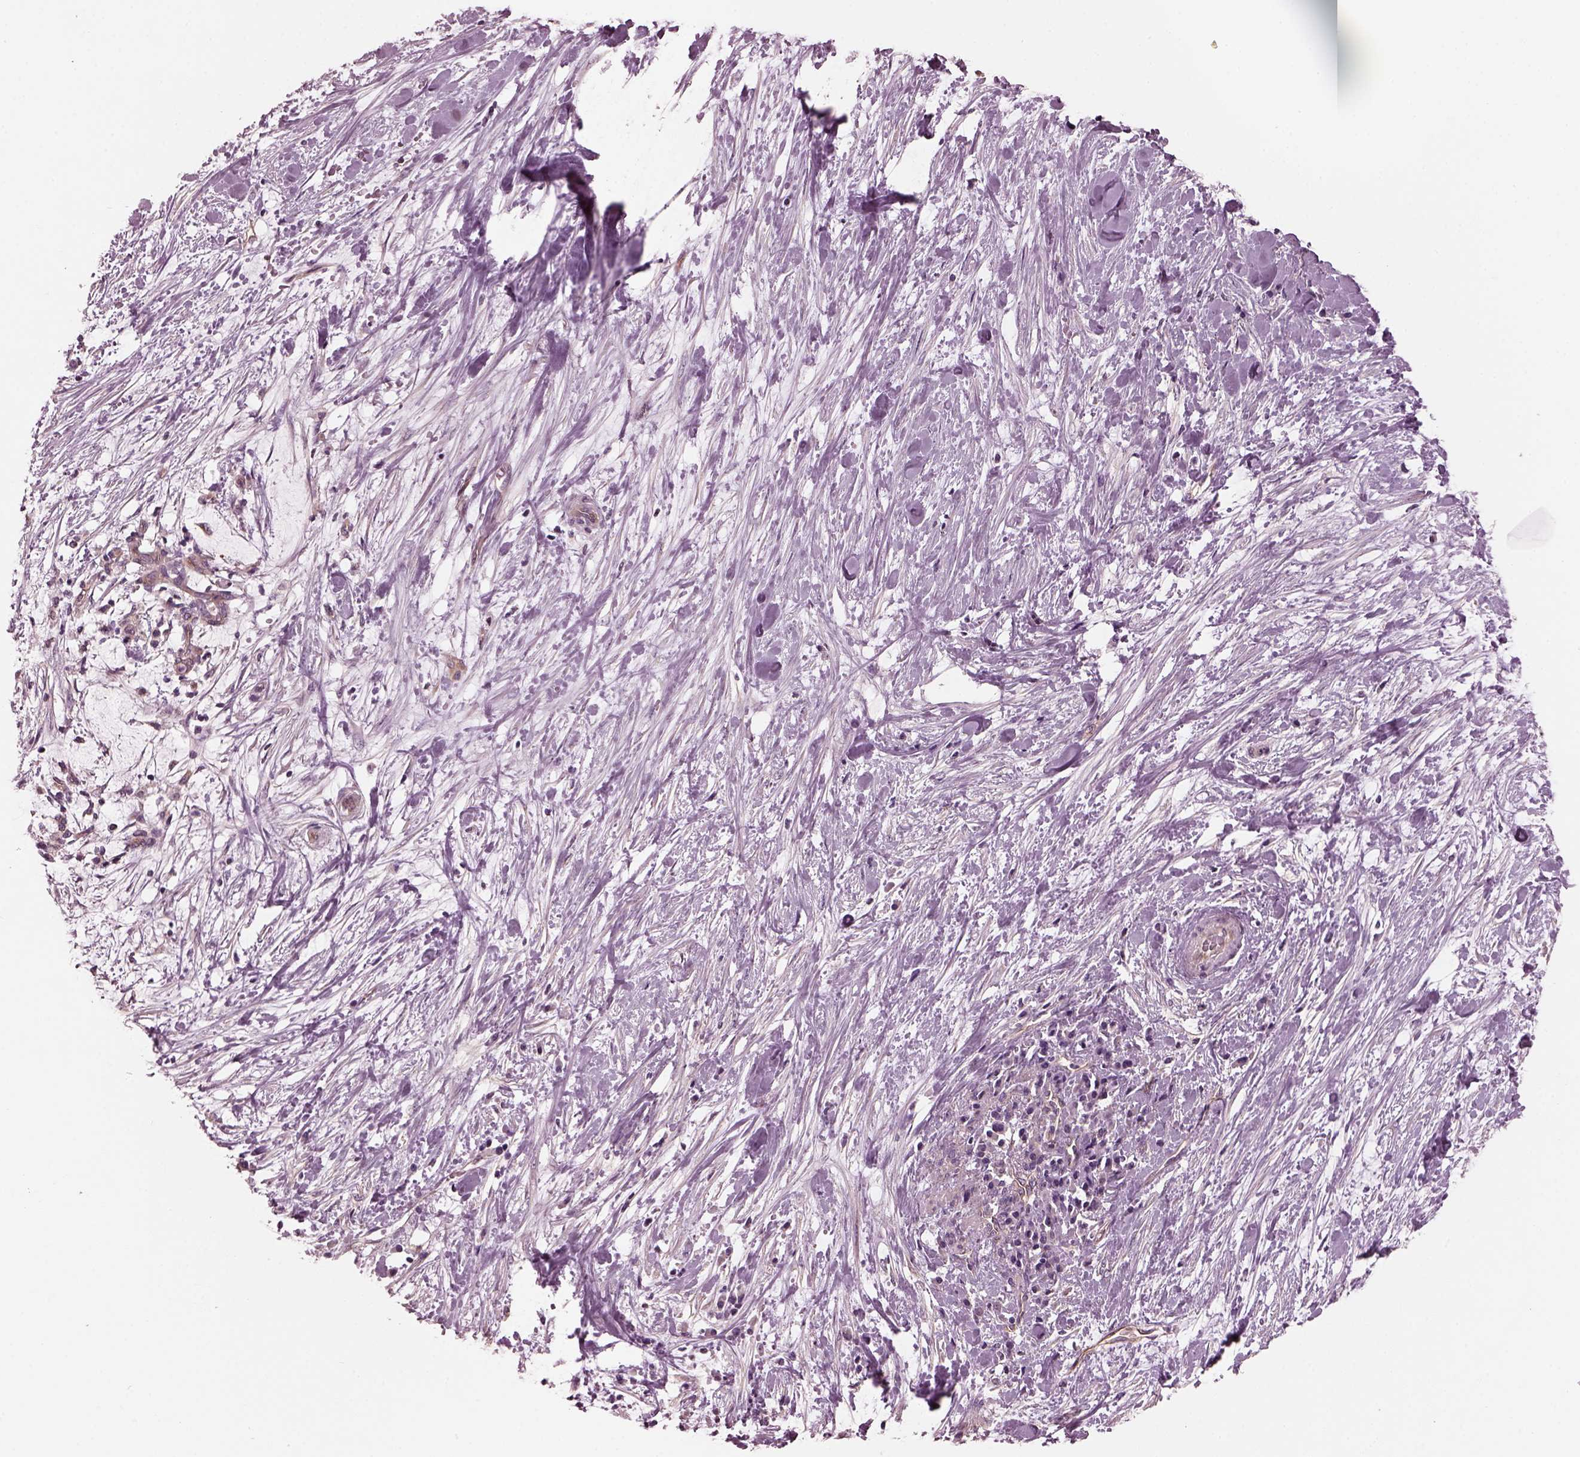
{"staining": {"intensity": "moderate", "quantity": ">75%", "location": "cytoplasmic/membranous"}, "tissue": "liver cancer", "cell_type": "Tumor cells", "image_type": "cancer", "snomed": [{"axis": "morphology", "description": "Cholangiocarcinoma"}, {"axis": "topography", "description": "Liver"}], "caption": "The photomicrograph demonstrates staining of liver cancer, revealing moderate cytoplasmic/membranous protein staining (brown color) within tumor cells.", "gene": "ODAD1", "patient": {"sex": "female", "age": 73}}